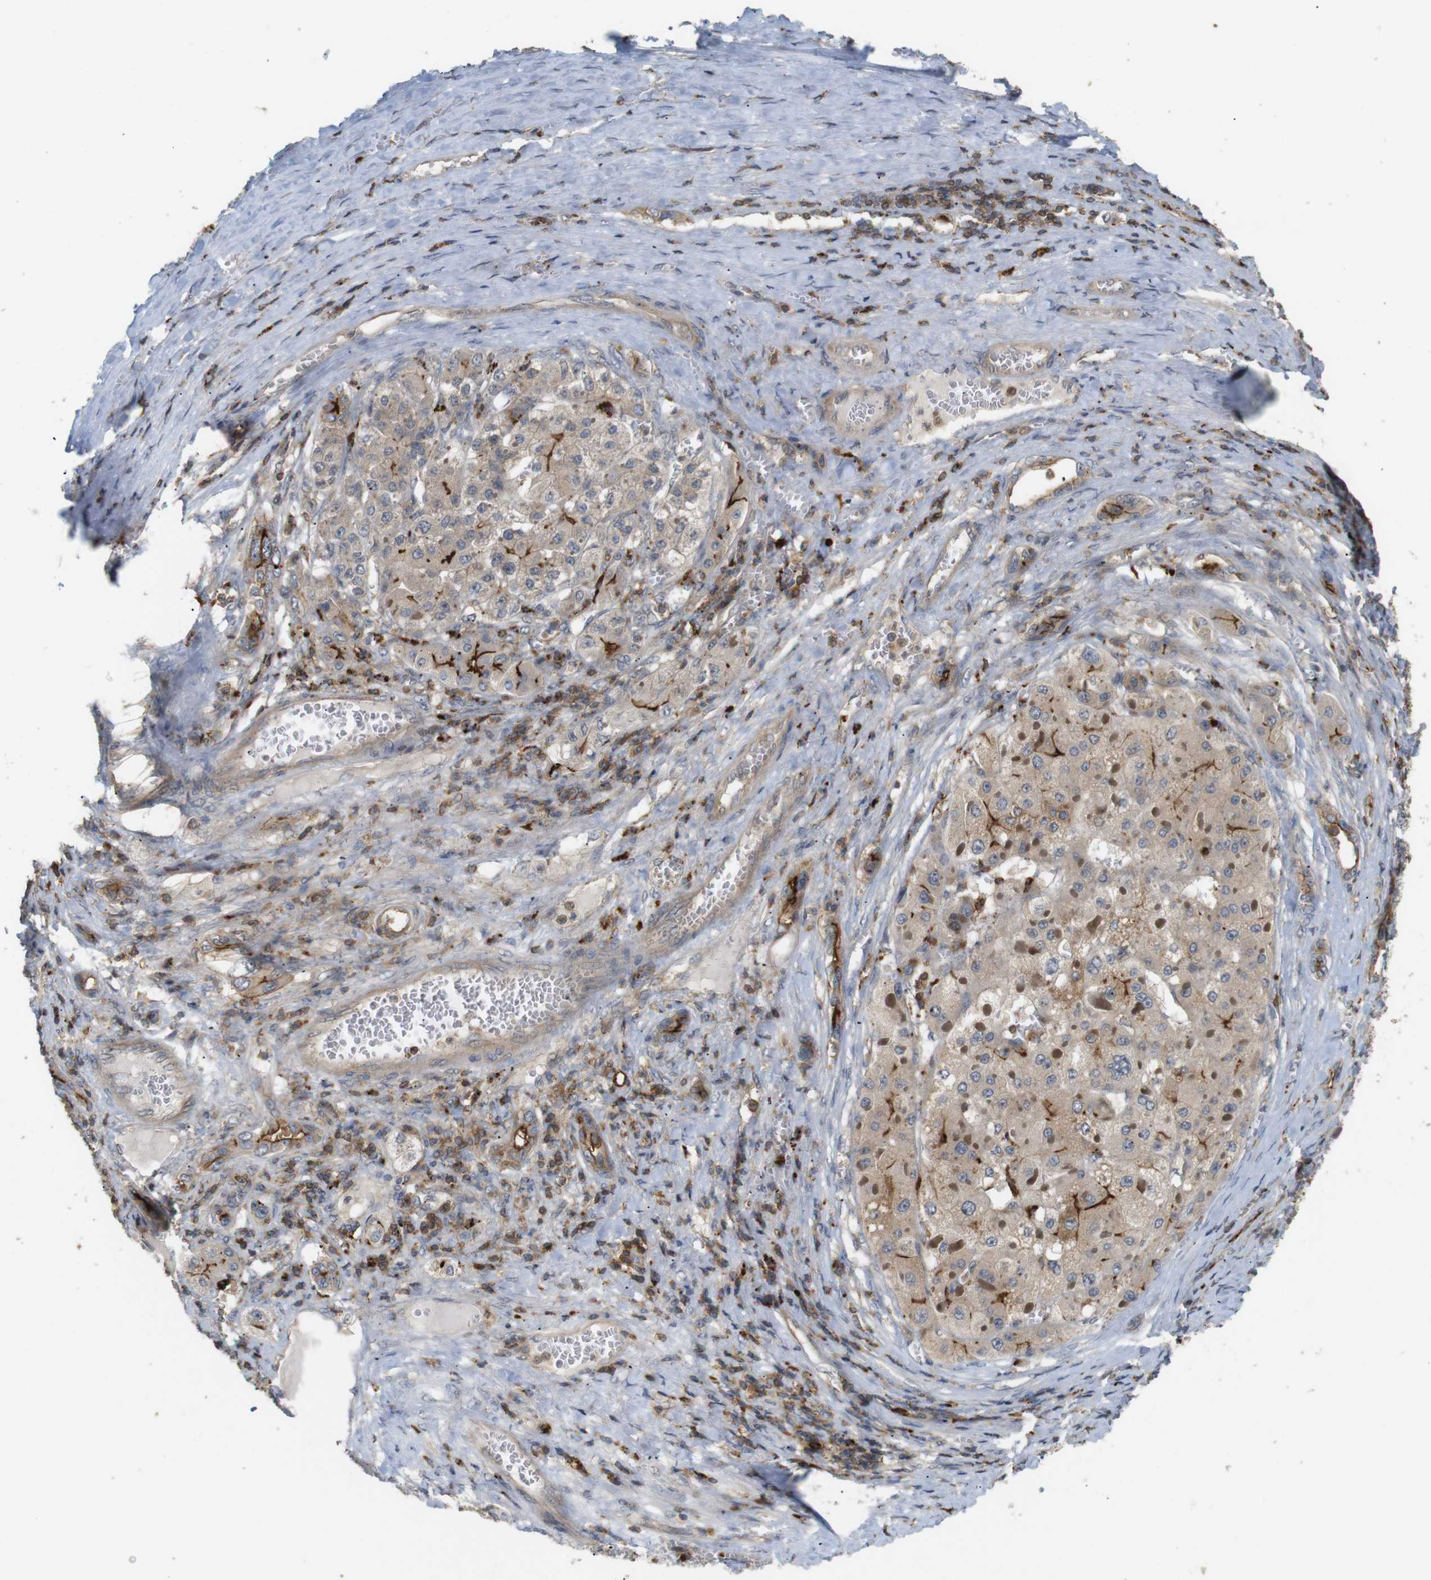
{"staining": {"intensity": "strong", "quantity": "<25%", "location": "cytoplasmic/membranous"}, "tissue": "liver cancer", "cell_type": "Tumor cells", "image_type": "cancer", "snomed": [{"axis": "morphology", "description": "Carcinoma, Hepatocellular, NOS"}, {"axis": "topography", "description": "Liver"}], "caption": "Approximately <25% of tumor cells in human liver cancer show strong cytoplasmic/membranous protein staining as visualized by brown immunohistochemical staining.", "gene": "KSR1", "patient": {"sex": "female", "age": 73}}